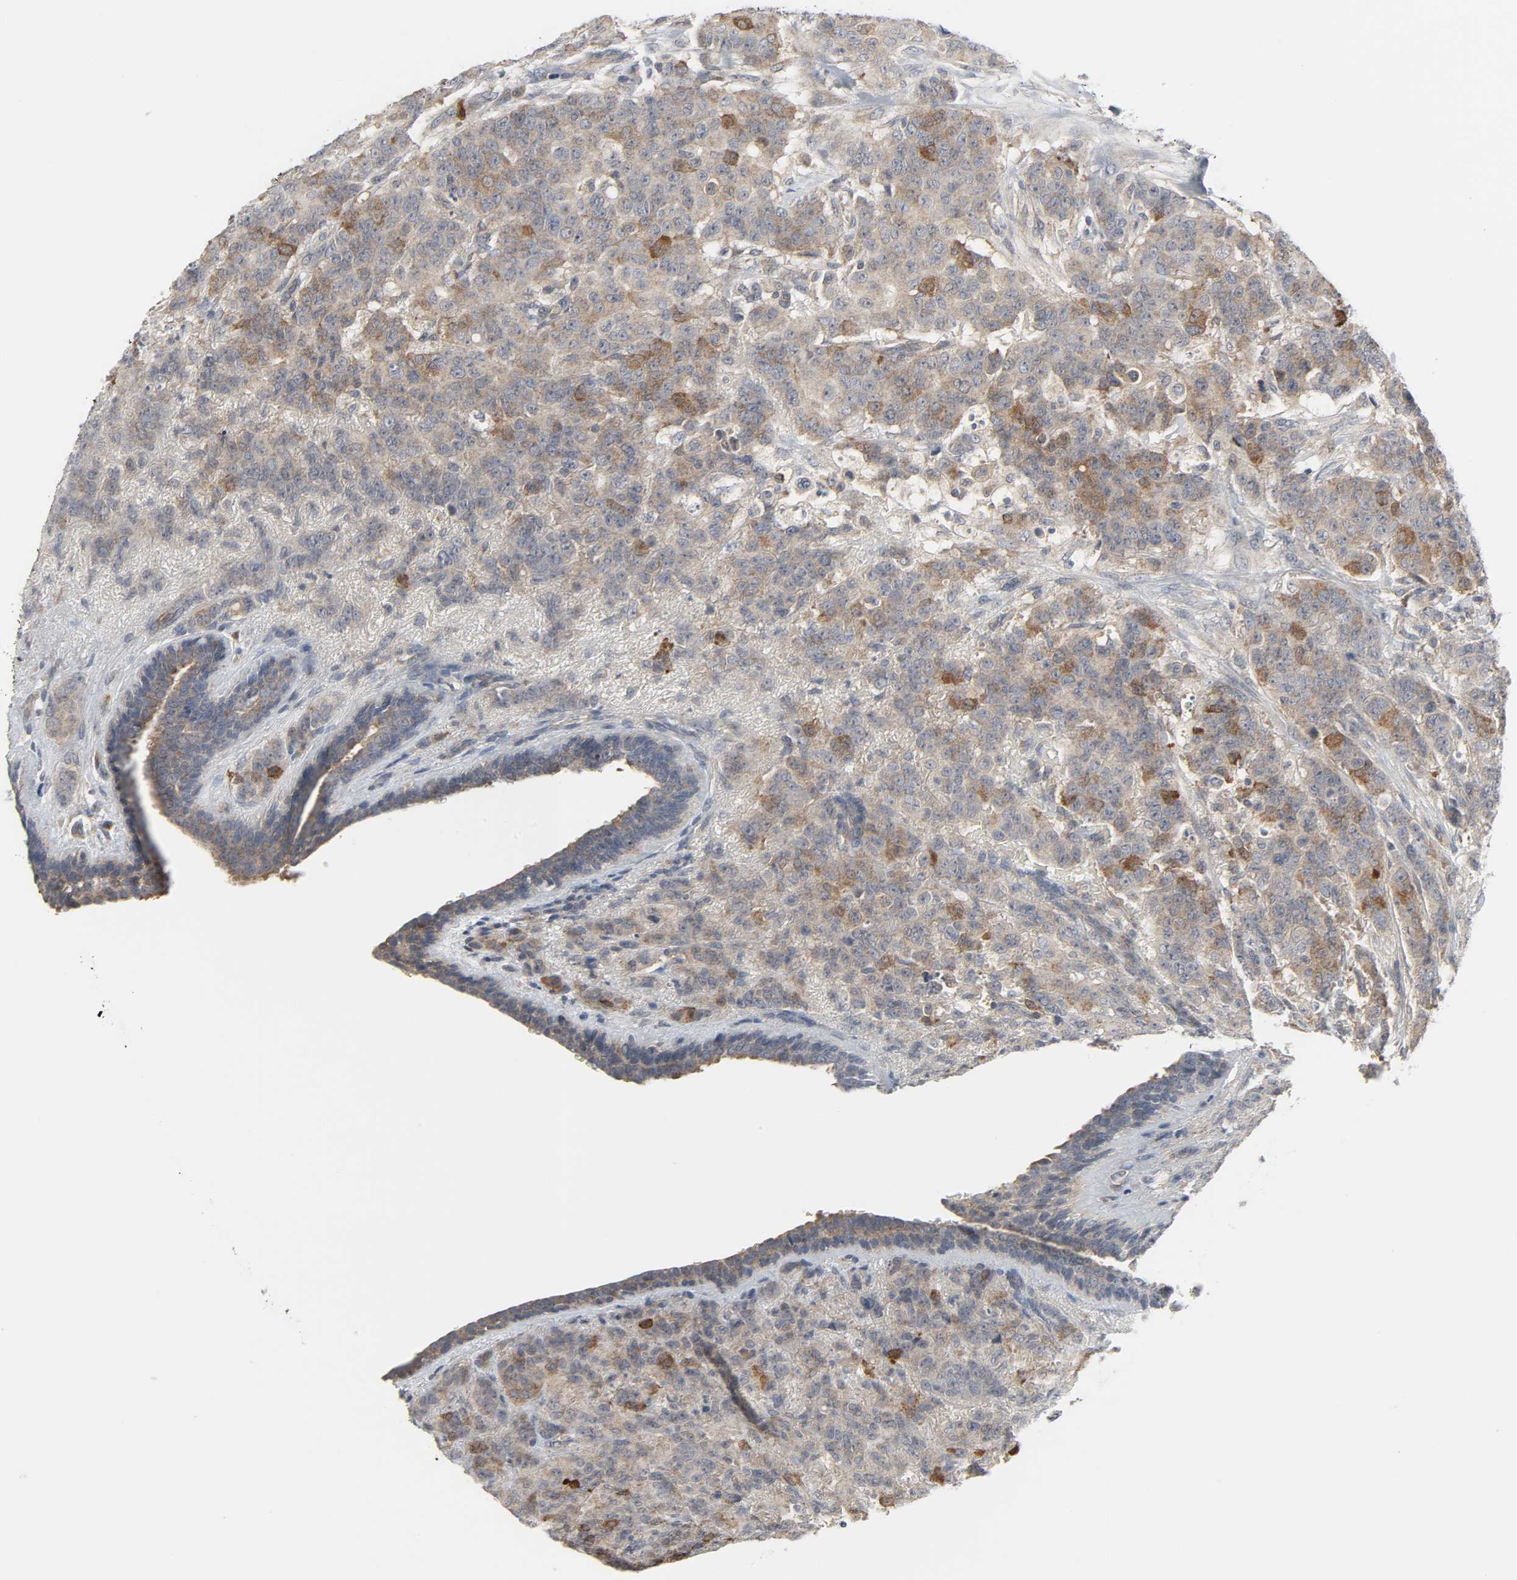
{"staining": {"intensity": "moderate", "quantity": ">75%", "location": "cytoplasmic/membranous"}, "tissue": "breast cancer", "cell_type": "Tumor cells", "image_type": "cancer", "snomed": [{"axis": "morphology", "description": "Duct carcinoma"}, {"axis": "topography", "description": "Breast"}], "caption": "Approximately >75% of tumor cells in human breast cancer (invasive ductal carcinoma) reveal moderate cytoplasmic/membranous protein positivity as visualized by brown immunohistochemical staining.", "gene": "CLIP1", "patient": {"sex": "female", "age": 40}}